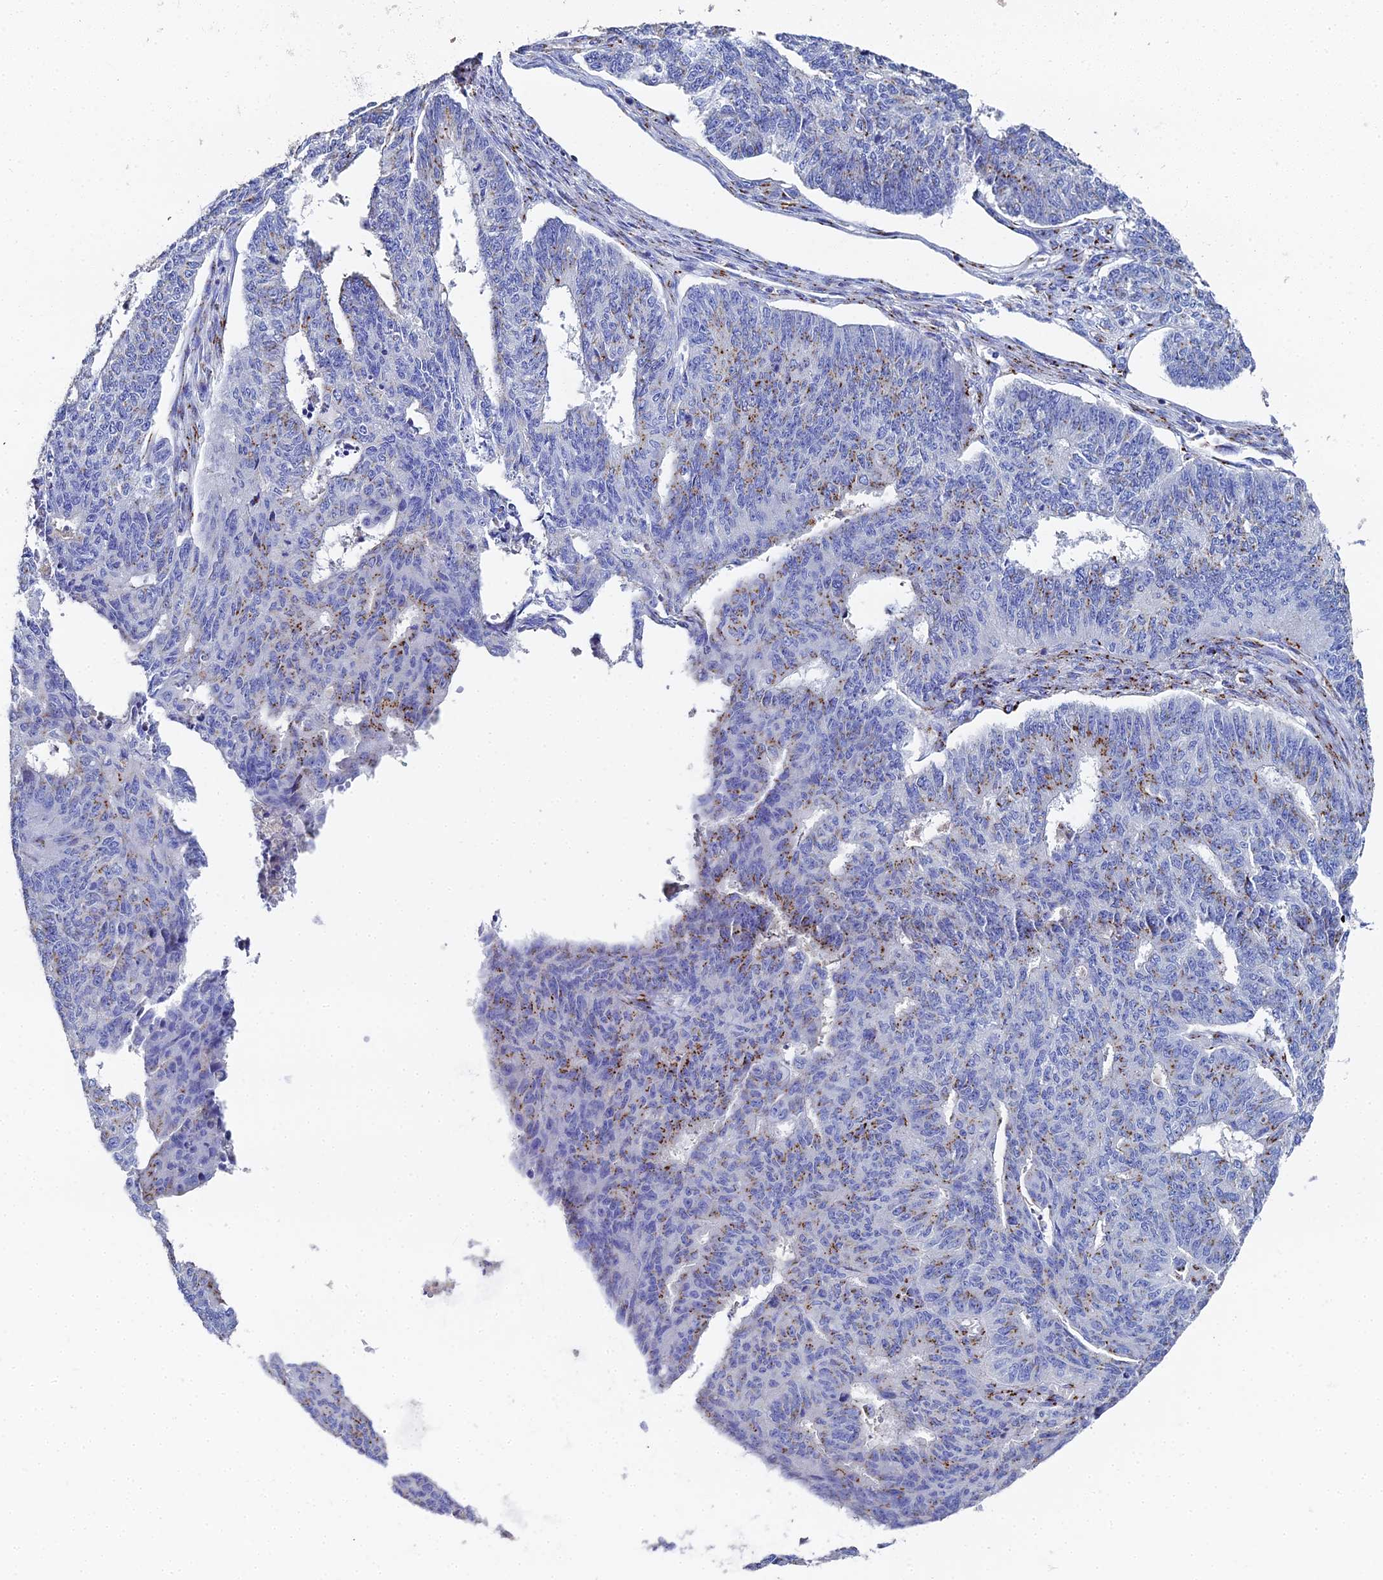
{"staining": {"intensity": "moderate", "quantity": "<25%", "location": "cytoplasmic/membranous"}, "tissue": "endometrial cancer", "cell_type": "Tumor cells", "image_type": "cancer", "snomed": [{"axis": "morphology", "description": "Adenocarcinoma, NOS"}, {"axis": "topography", "description": "Endometrium"}], "caption": "Tumor cells display low levels of moderate cytoplasmic/membranous positivity in about <25% of cells in human endometrial cancer. (IHC, brightfield microscopy, high magnification).", "gene": "ENSG00000268674", "patient": {"sex": "female", "age": 32}}